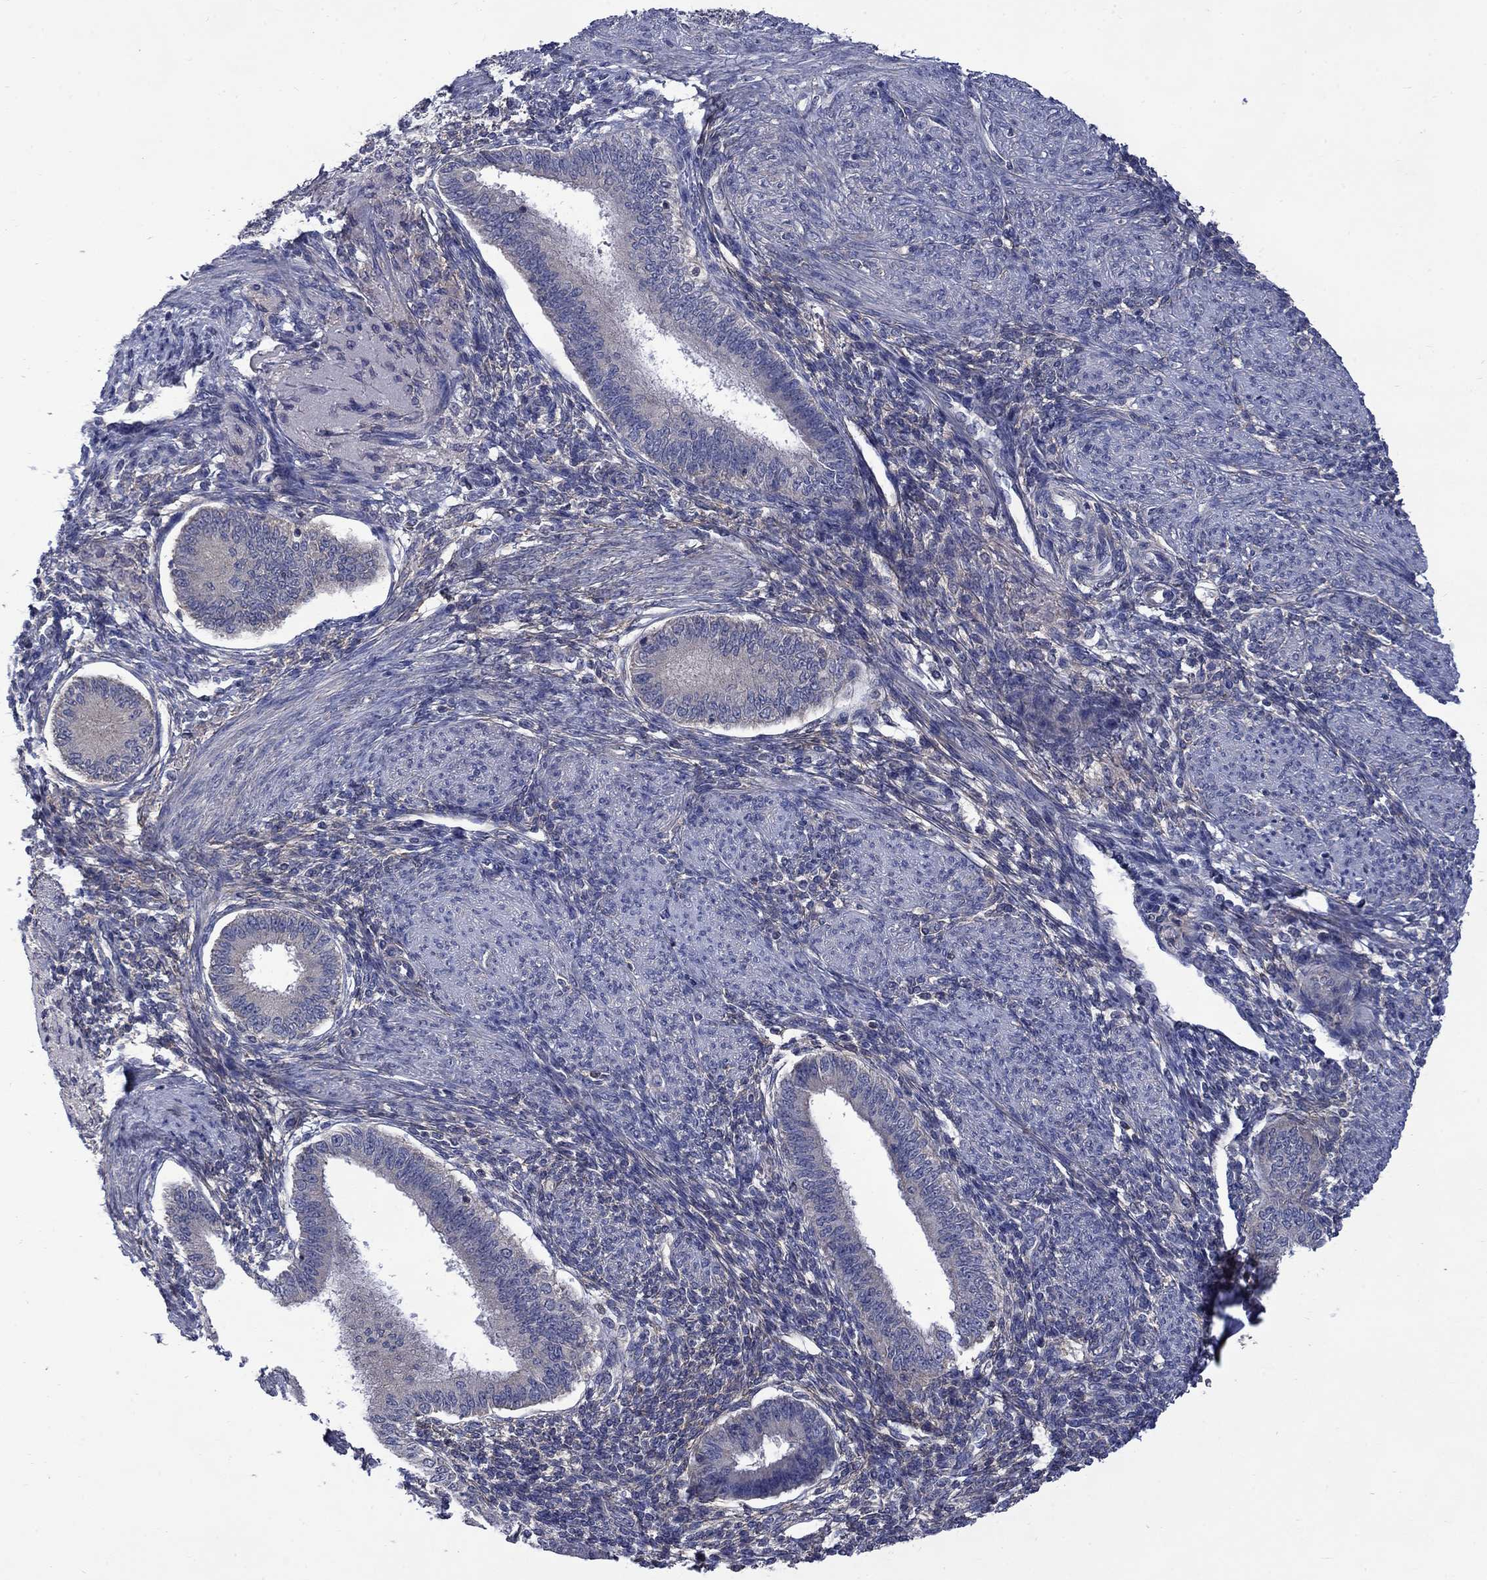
{"staining": {"intensity": "negative", "quantity": "none", "location": "none"}, "tissue": "endometrium", "cell_type": "Cells in endometrial stroma", "image_type": "normal", "snomed": [{"axis": "morphology", "description": "Normal tissue, NOS"}, {"axis": "topography", "description": "Endometrium"}], "caption": "A high-resolution photomicrograph shows immunohistochemistry staining of unremarkable endometrium, which reveals no significant positivity in cells in endometrial stroma. The staining is performed using DAB (3,3'-diaminobenzidine) brown chromogen with nuclei counter-stained in using hematoxylin.", "gene": "HSPA12A", "patient": {"sex": "female", "age": 39}}